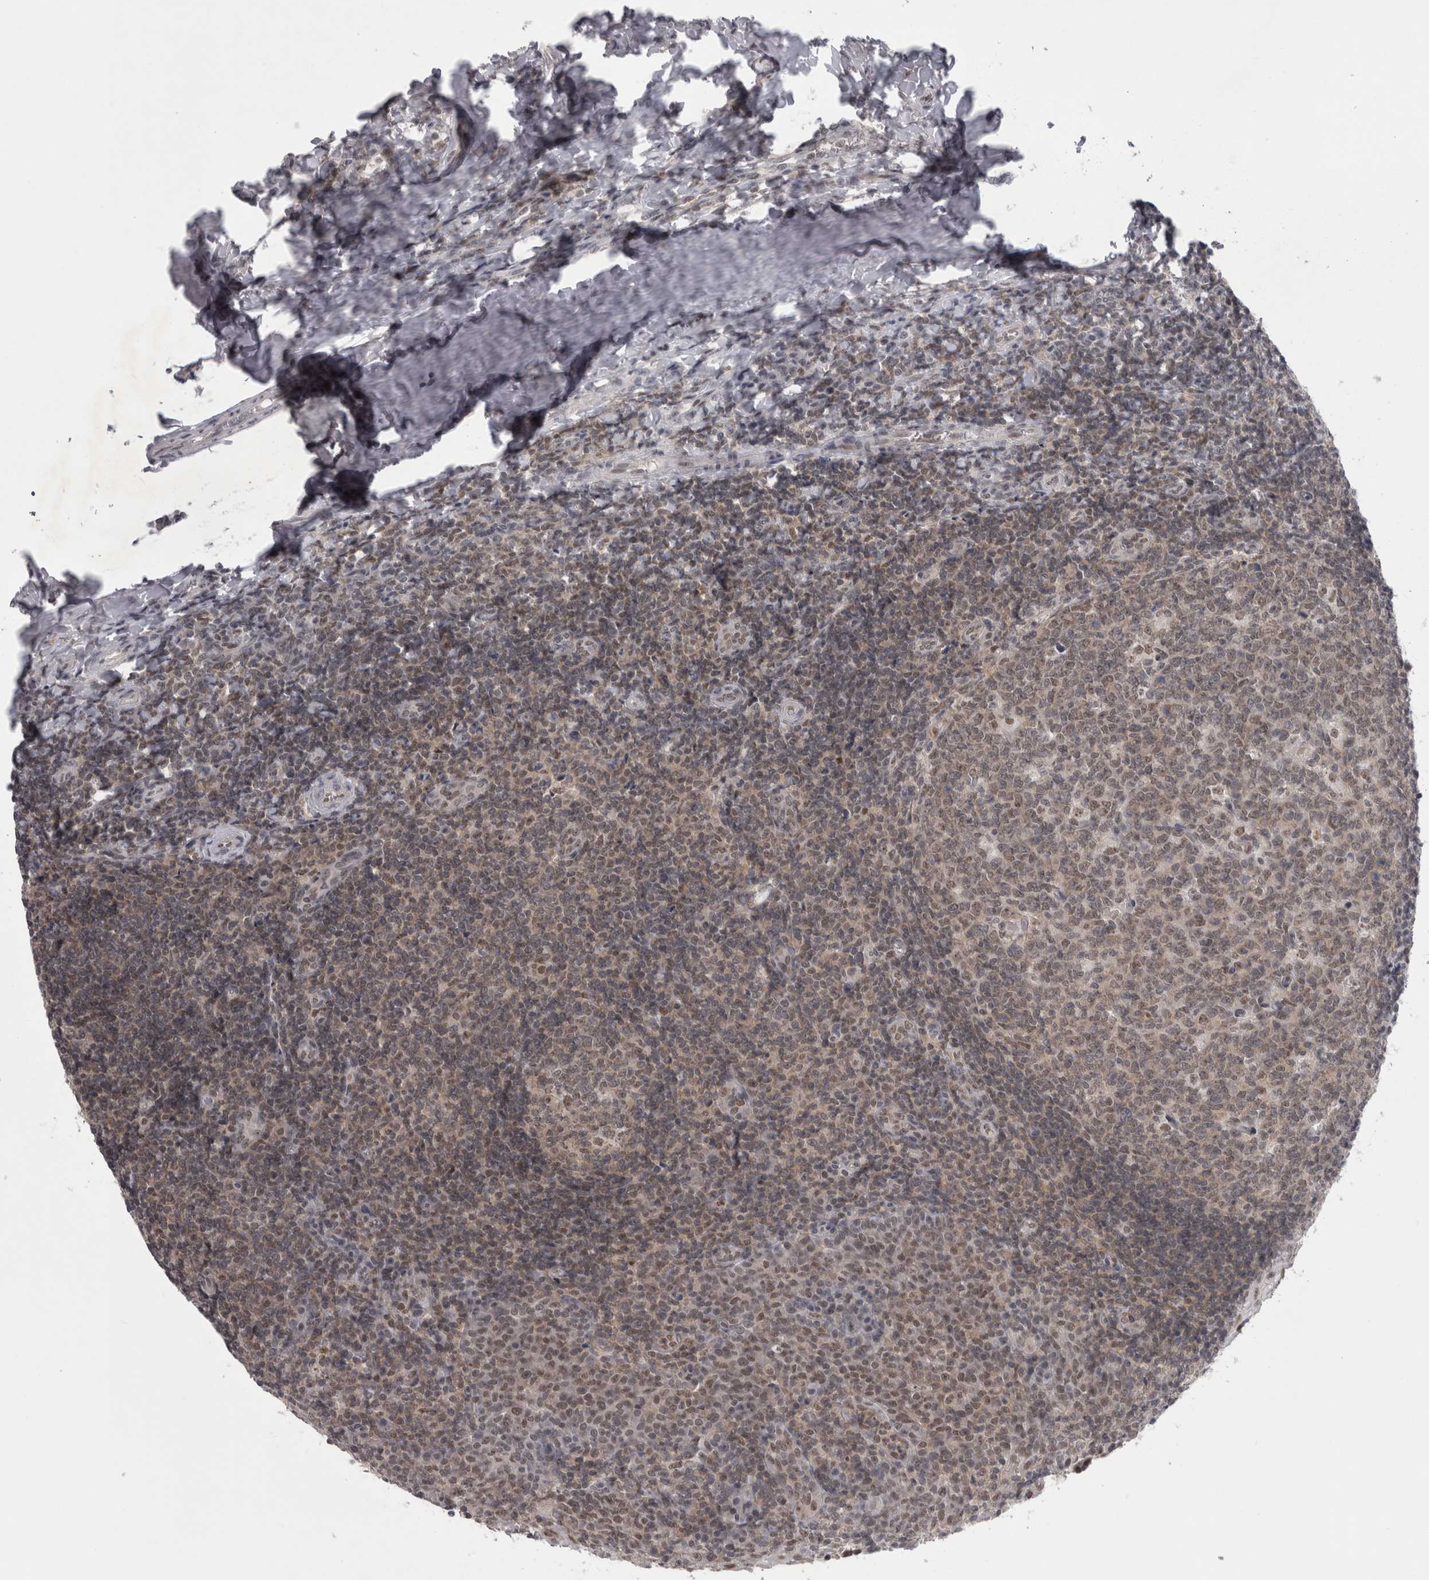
{"staining": {"intensity": "moderate", "quantity": "25%-75%", "location": "cytoplasmic/membranous,nuclear"}, "tissue": "tonsil", "cell_type": "Germinal center cells", "image_type": "normal", "snomed": [{"axis": "morphology", "description": "Normal tissue, NOS"}, {"axis": "topography", "description": "Tonsil"}], "caption": "Human tonsil stained for a protein (brown) displays moderate cytoplasmic/membranous,nuclear positive expression in about 25%-75% of germinal center cells.", "gene": "PSMB2", "patient": {"sex": "female", "age": 19}}